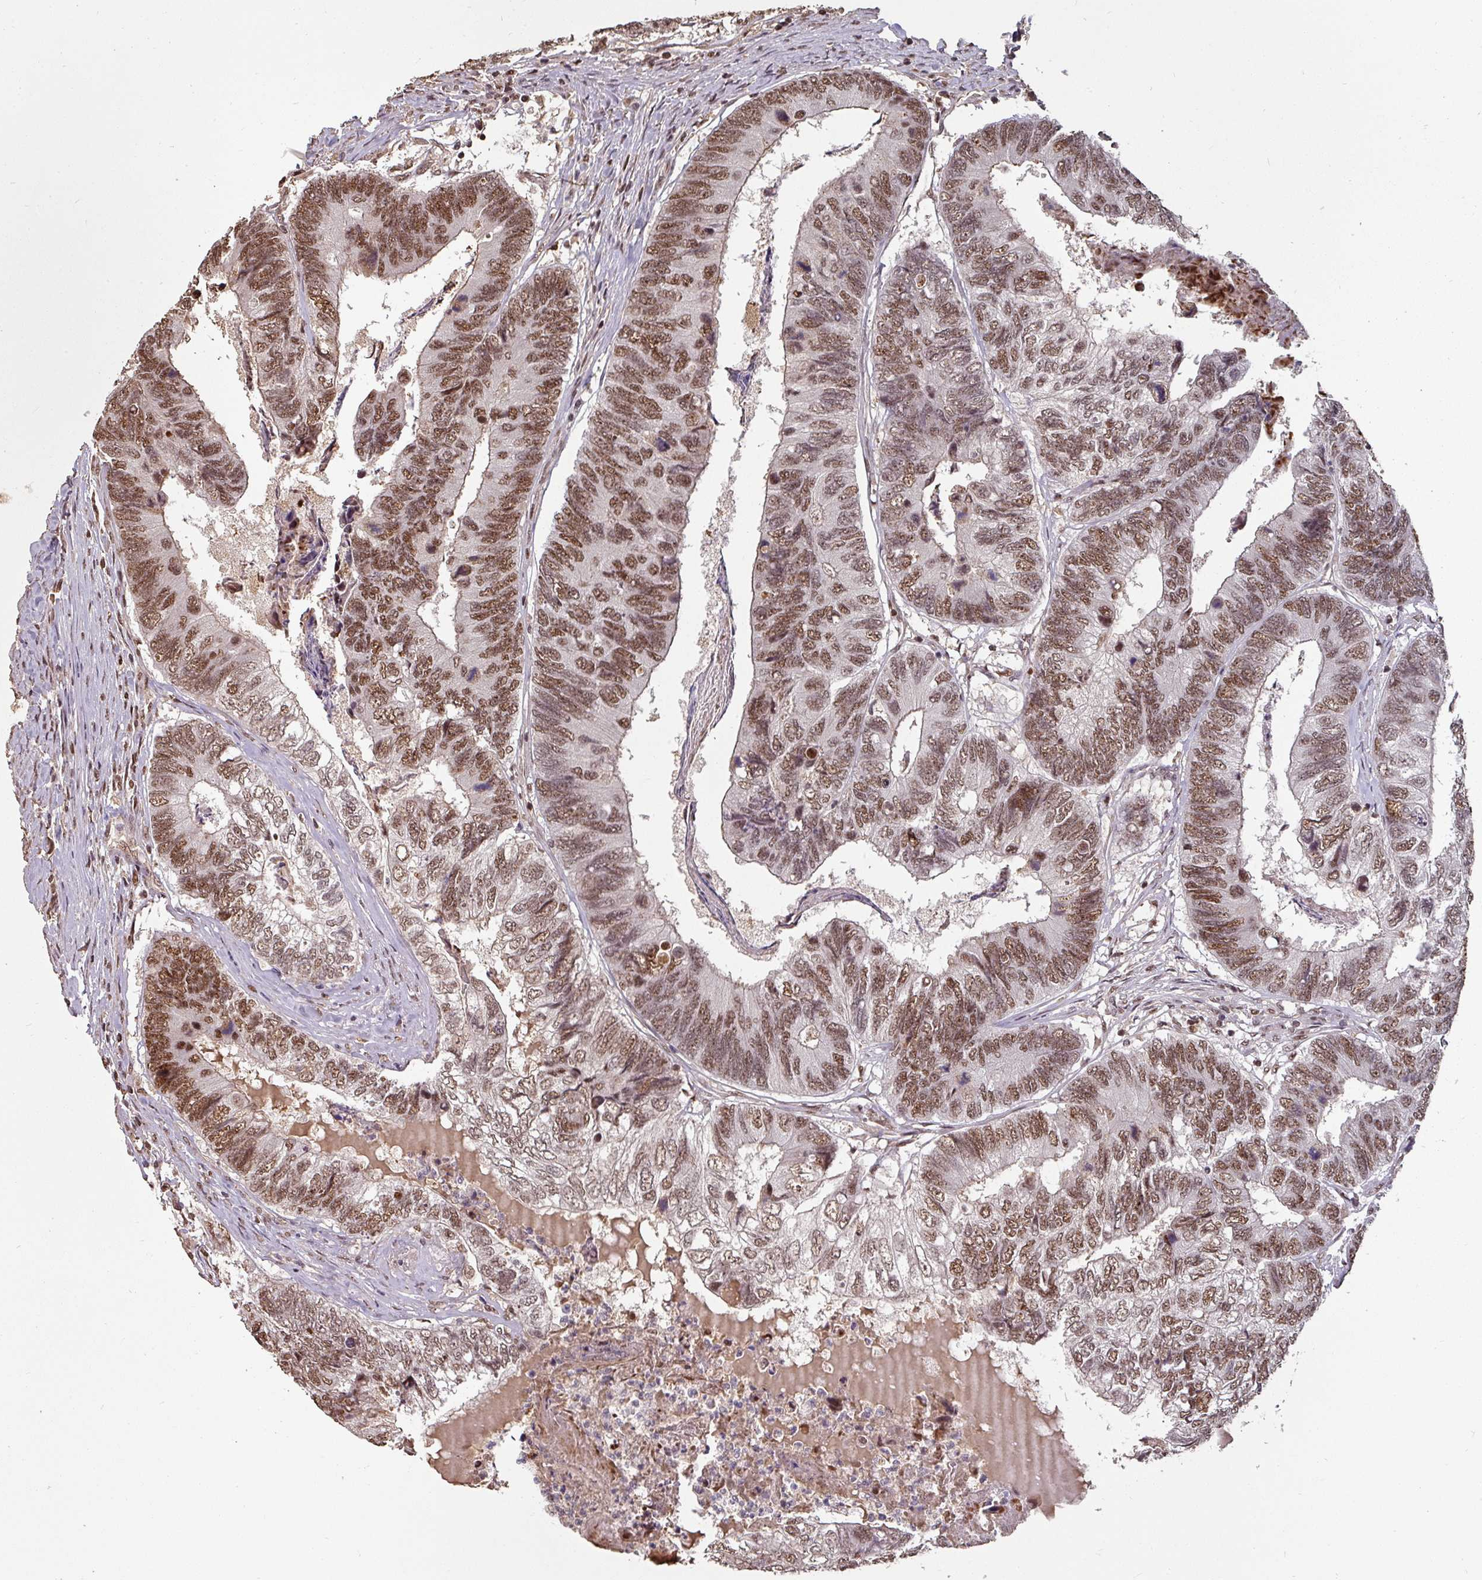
{"staining": {"intensity": "moderate", "quantity": ">75%", "location": "nuclear"}, "tissue": "colorectal cancer", "cell_type": "Tumor cells", "image_type": "cancer", "snomed": [{"axis": "morphology", "description": "Adenocarcinoma, NOS"}, {"axis": "topography", "description": "Colon"}], "caption": "This is a micrograph of immunohistochemistry staining of colorectal cancer, which shows moderate positivity in the nuclear of tumor cells.", "gene": "POLD1", "patient": {"sex": "female", "age": 67}}